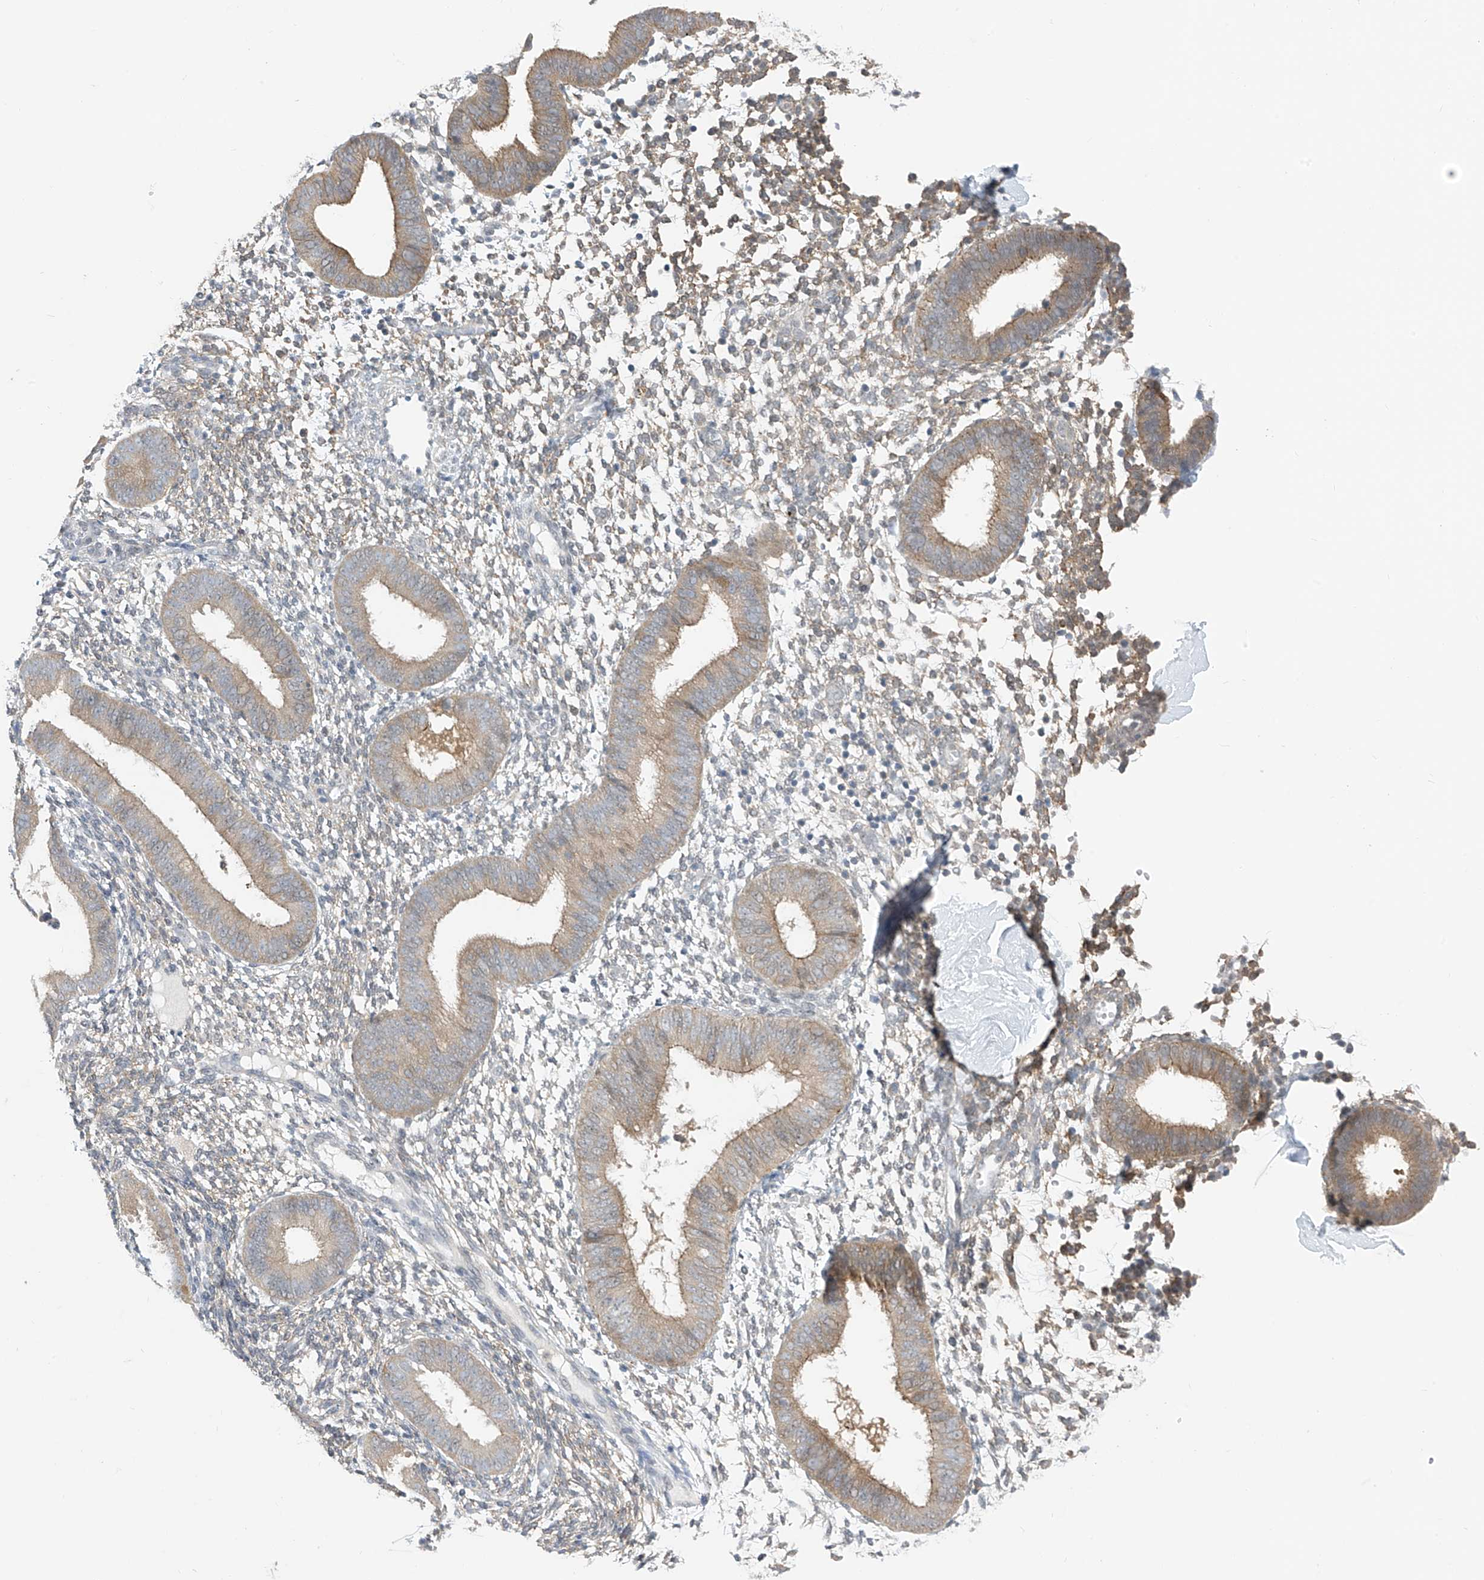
{"staining": {"intensity": "negative", "quantity": "none", "location": "none"}, "tissue": "endometrium", "cell_type": "Cells in endometrial stroma", "image_type": "normal", "snomed": [{"axis": "morphology", "description": "Normal tissue, NOS"}, {"axis": "topography", "description": "Uterus"}, {"axis": "topography", "description": "Endometrium"}], "caption": "IHC of unremarkable human endometrium displays no positivity in cells in endometrial stroma.", "gene": "APLF", "patient": {"sex": "female", "age": 48}}